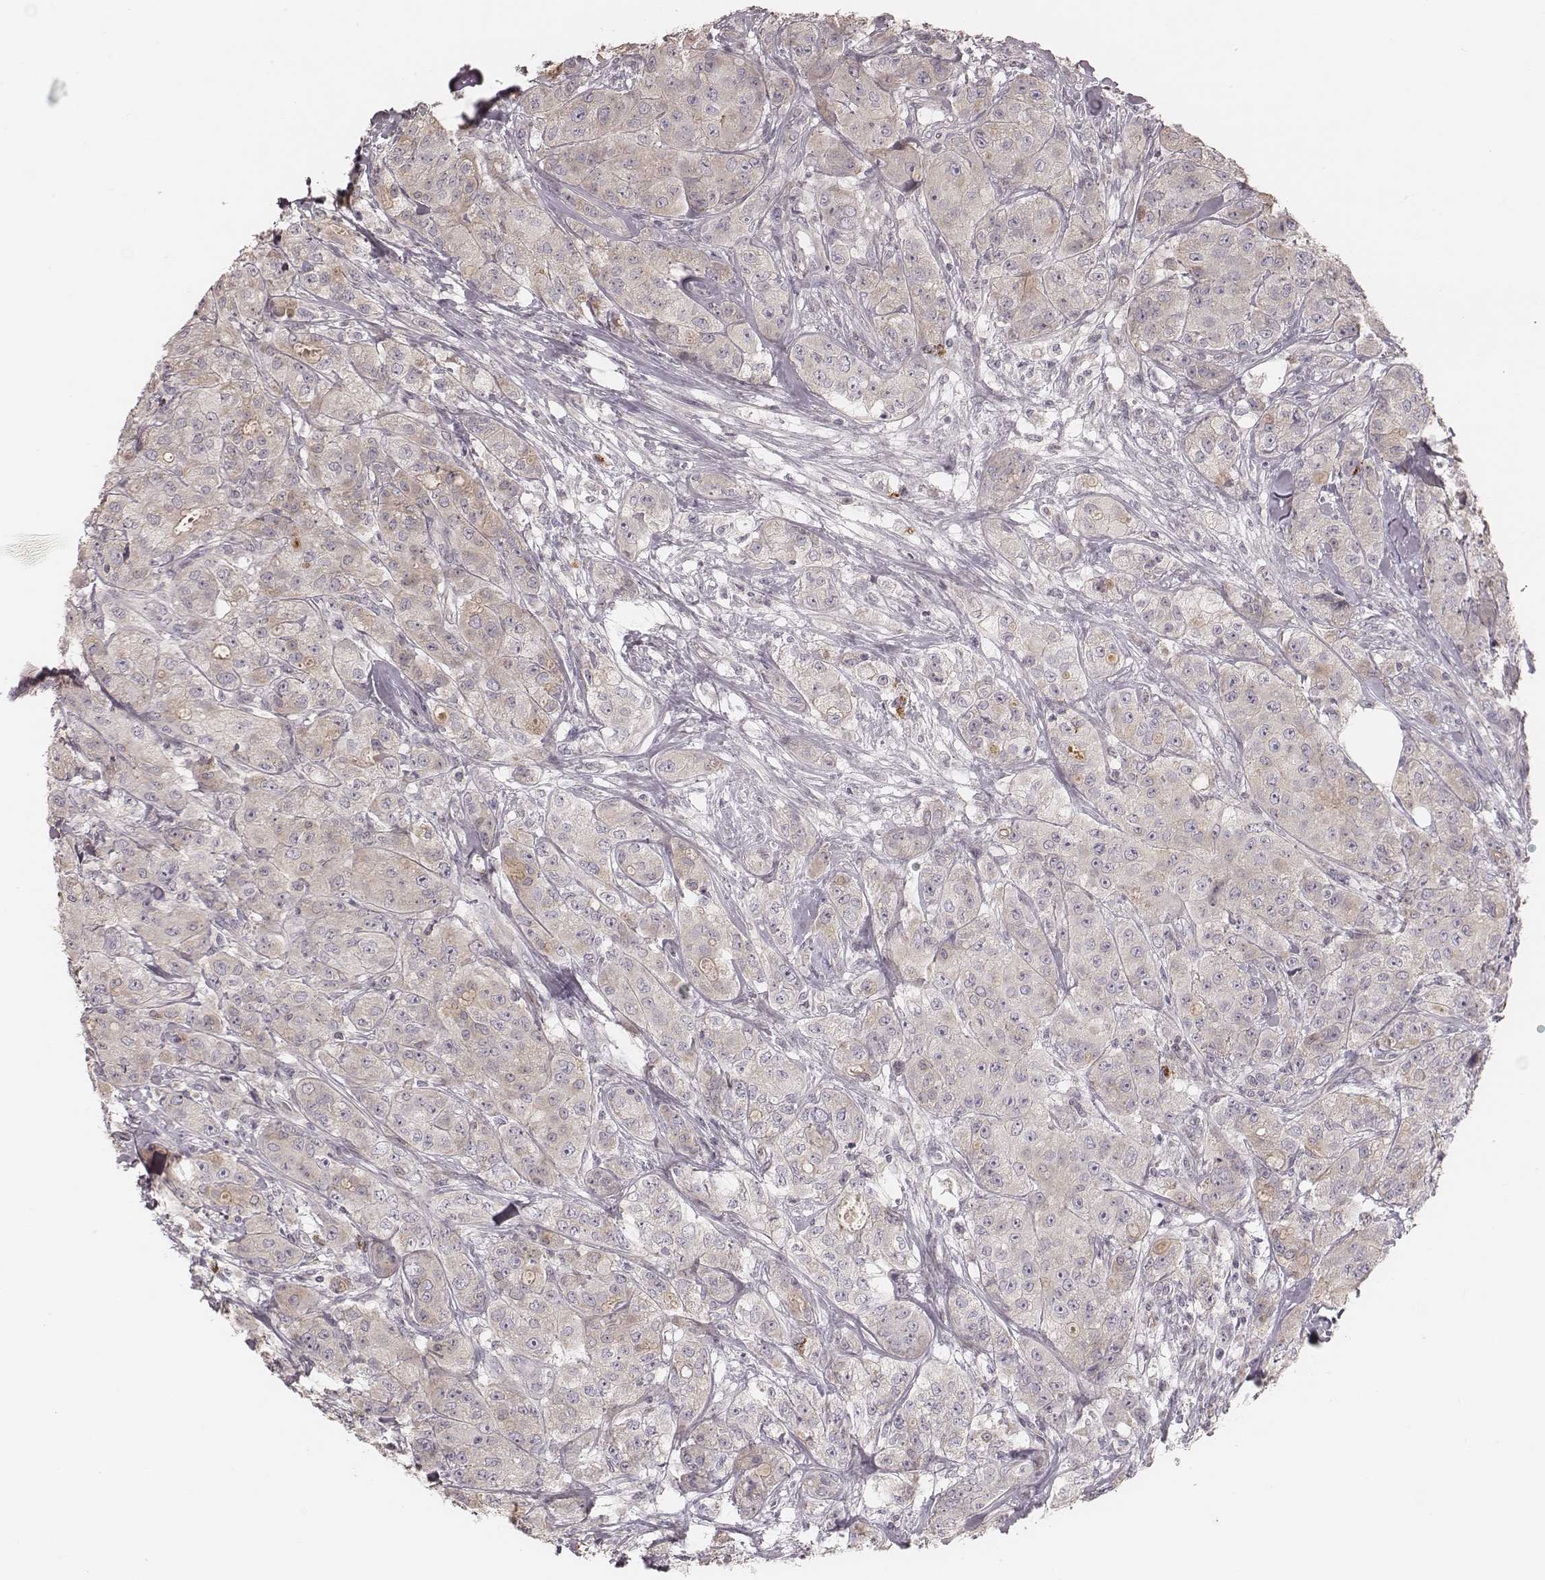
{"staining": {"intensity": "weak", "quantity": ">75%", "location": "cytoplasmic/membranous"}, "tissue": "breast cancer", "cell_type": "Tumor cells", "image_type": "cancer", "snomed": [{"axis": "morphology", "description": "Duct carcinoma"}, {"axis": "topography", "description": "Breast"}], "caption": "Immunohistochemistry of breast invasive ductal carcinoma reveals low levels of weak cytoplasmic/membranous expression in about >75% of tumor cells.", "gene": "ABCA7", "patient": {"sex": "female", "age": 43}}